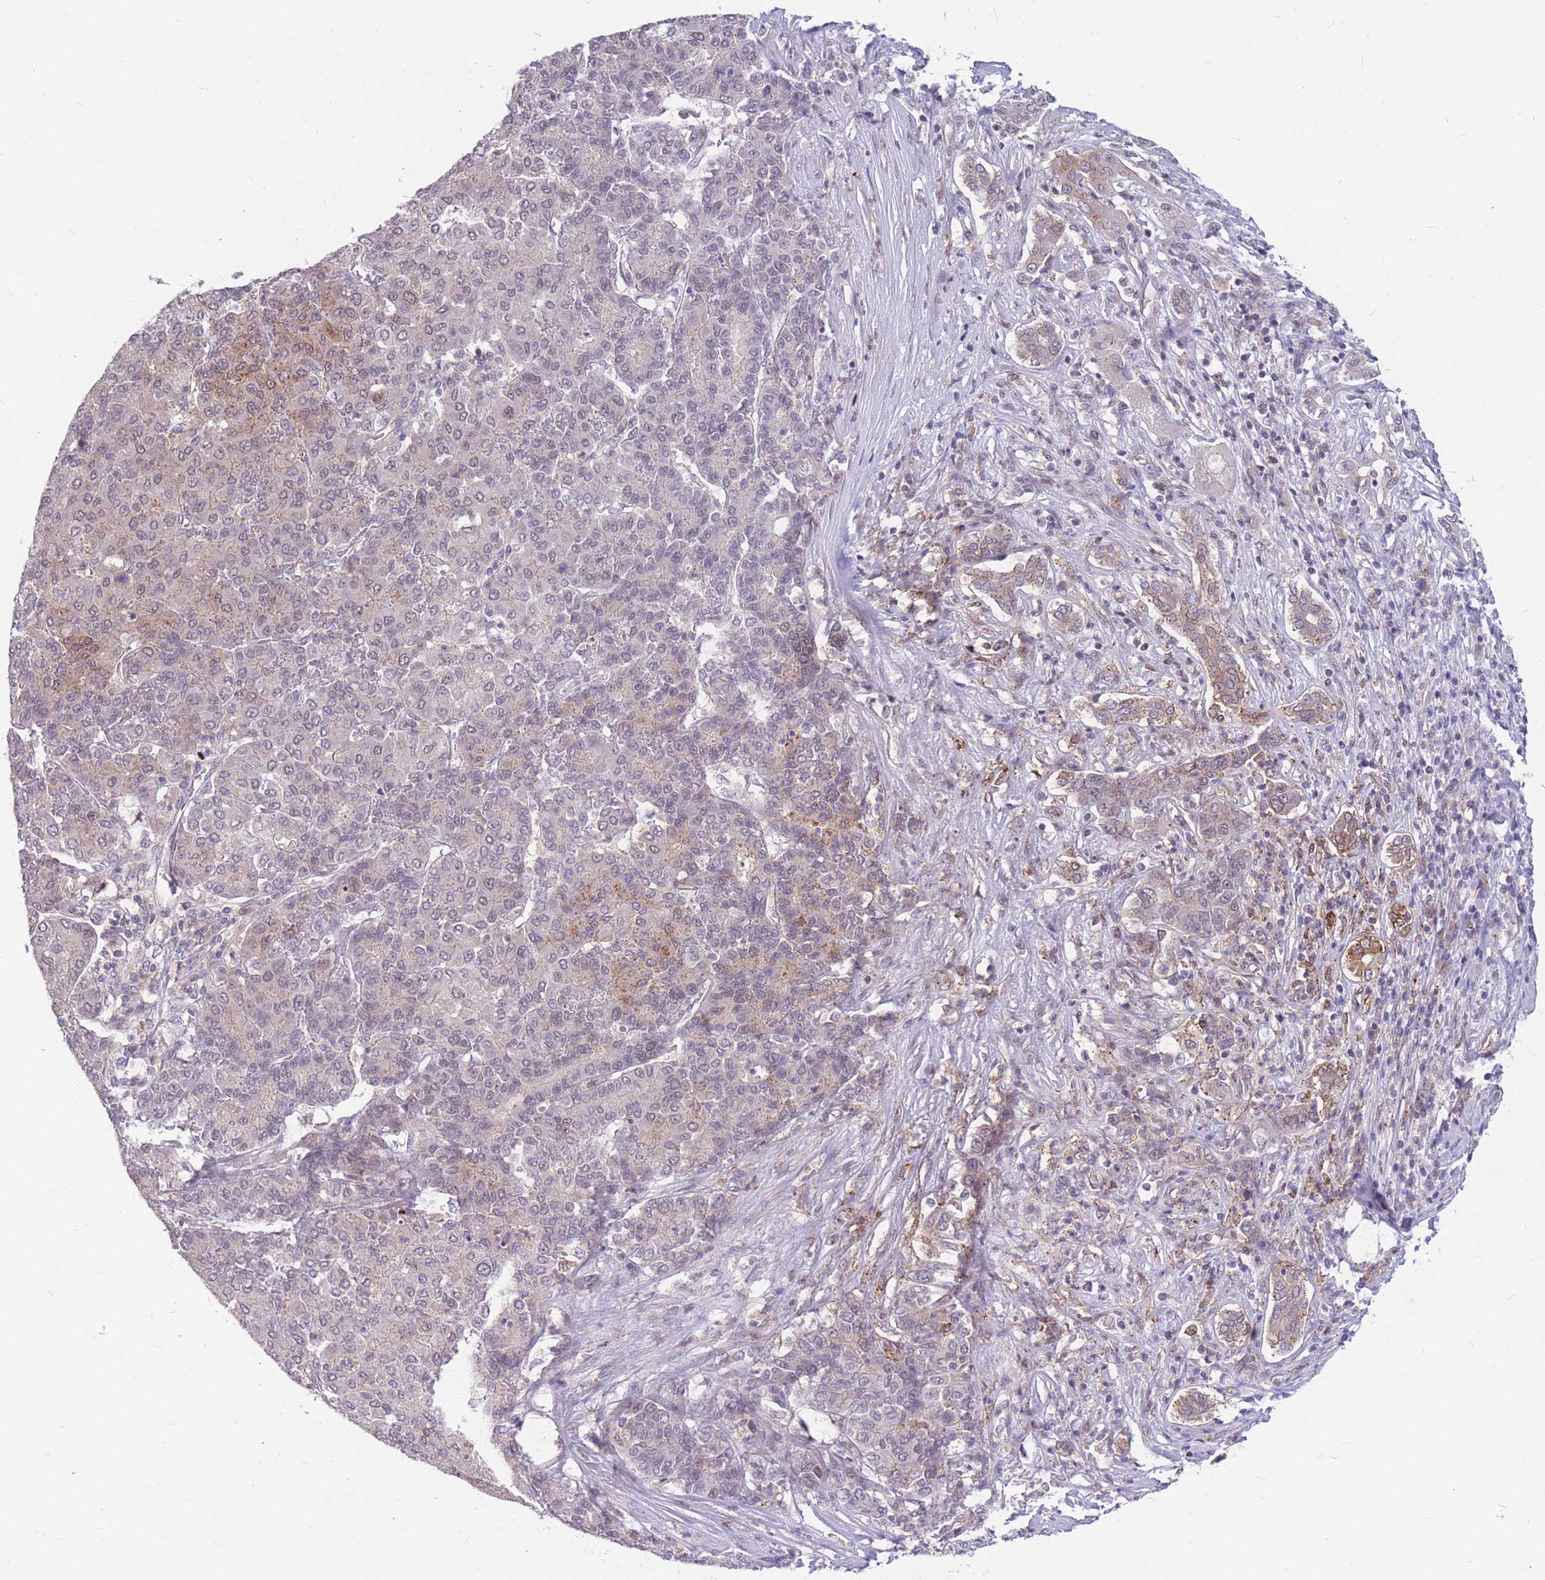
{"staining": {"intensity": "weak", "quantity": "<25%", "location": "cytoplasmic/membranous"}, "tissue": "liver cancer", "cell_type": "Tumor cells", "image_type": "cancer", "snomed": [{"axis": "morphology", "description": "Carcinoma, Hepatocellular, NOS"}, {"axis": "topography", "description": "Liver"}], "caption": "This is a image of immunohistochemistry staining of liver cancer, which shows no positivity in tumor cells.", "gene": "TCF20", "patient": {"sex": "male", "age": 65}}